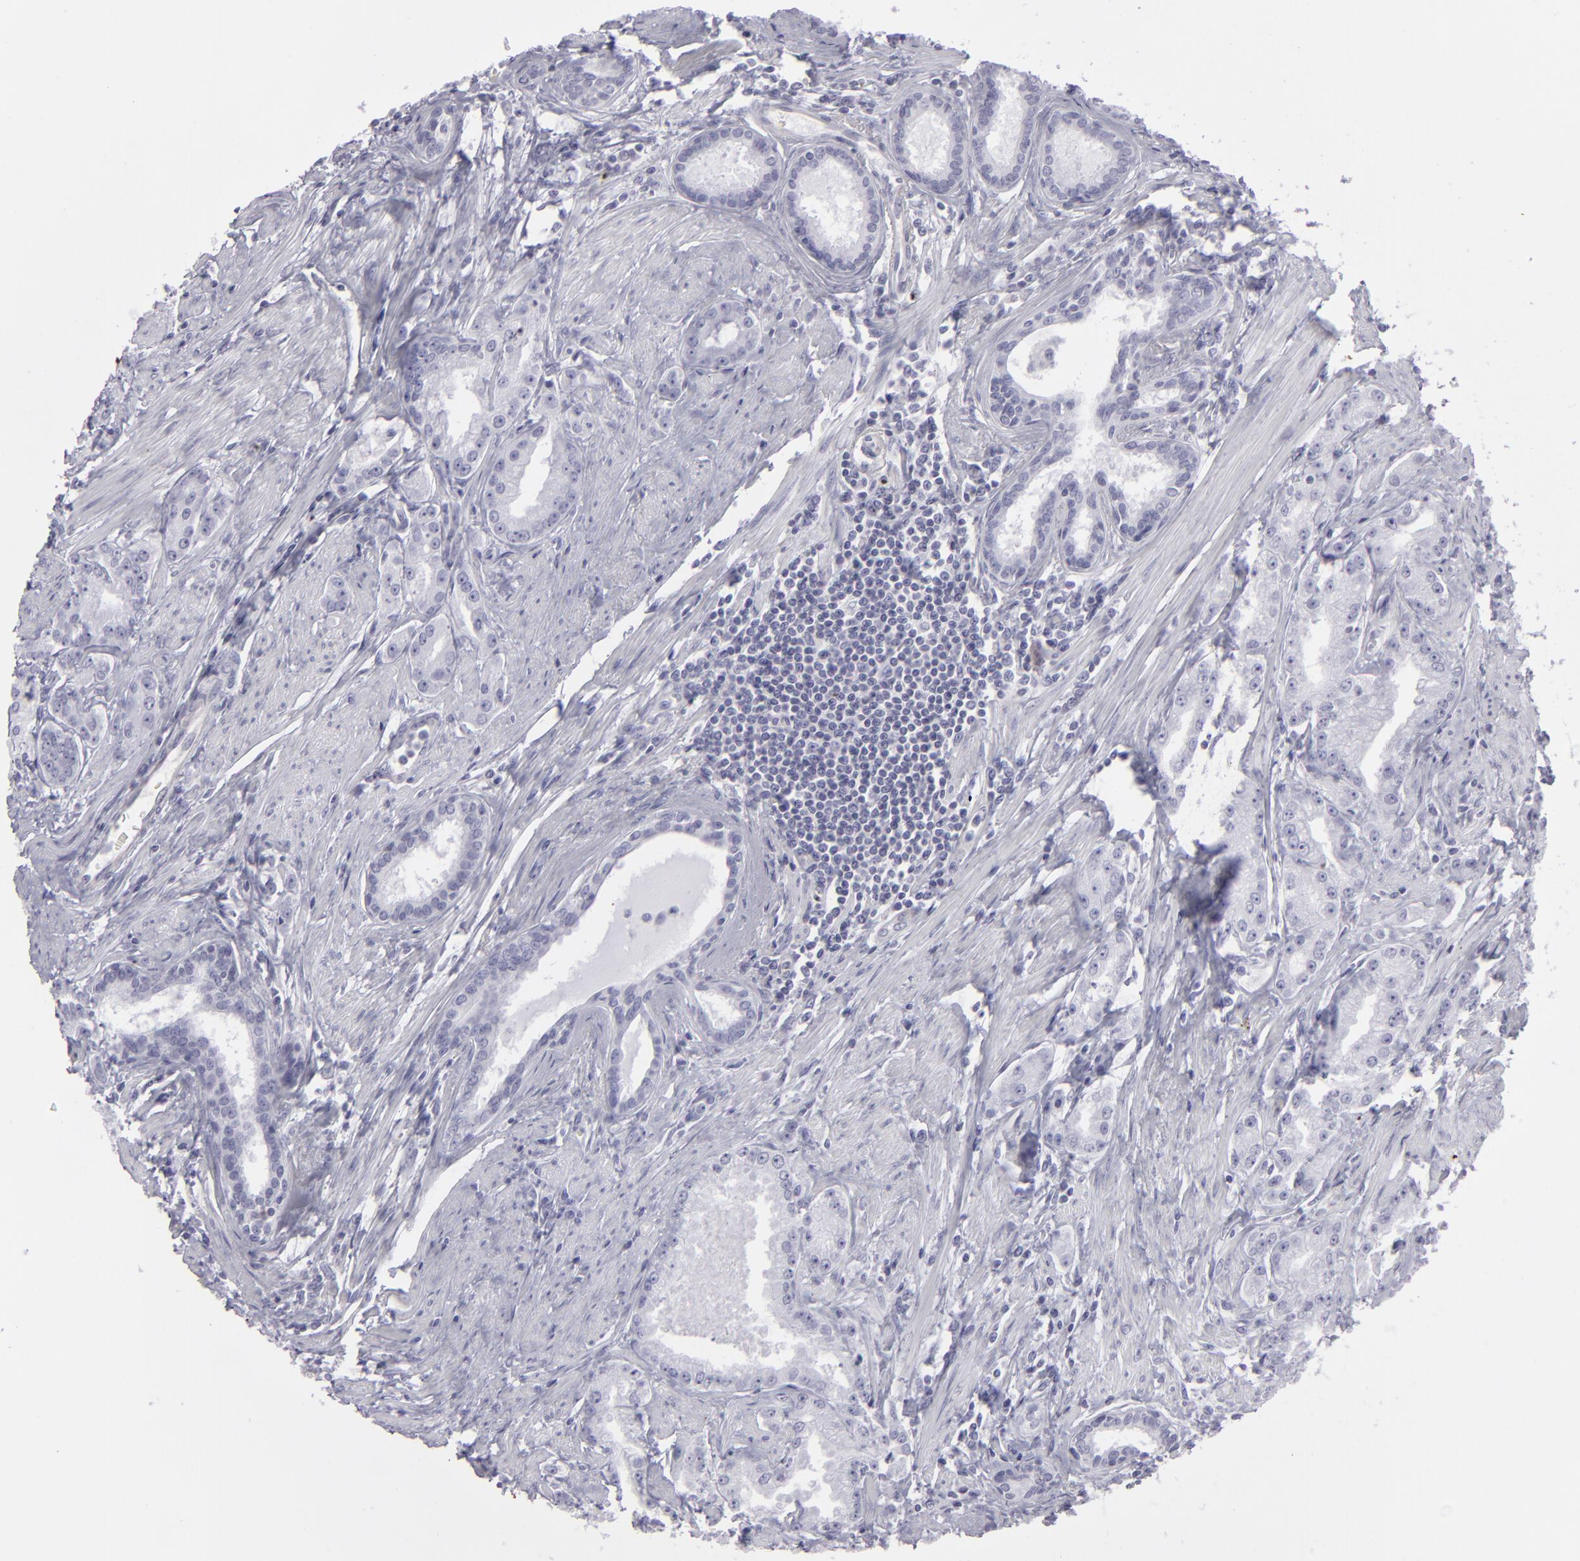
{"staining": {"intensity": "negative", "quantity": "none", "location": "none"}, "tissue": "prostate cancer", "cell_type": "Tumor cells", "image_type": "cancer", "snomed": [{"axis": "morphology", "description": "Adenocarcinoma, Medium grade"}, {"axis": "topography", "description": "Prostate"}], "caption": "The histopathology image shows no significant positivity in tumor cells of prostate cancer (medium-grade adenocarcinoma). The staining was performed using DAB (3,3'-diaminobenzidine) to visualize the protein expression in brown, while the nuclei were stained in blue with hematoxylin (Magnification: 20x).", "gene": "KRT1", "patient": {"sex": "male", "age": 72}}